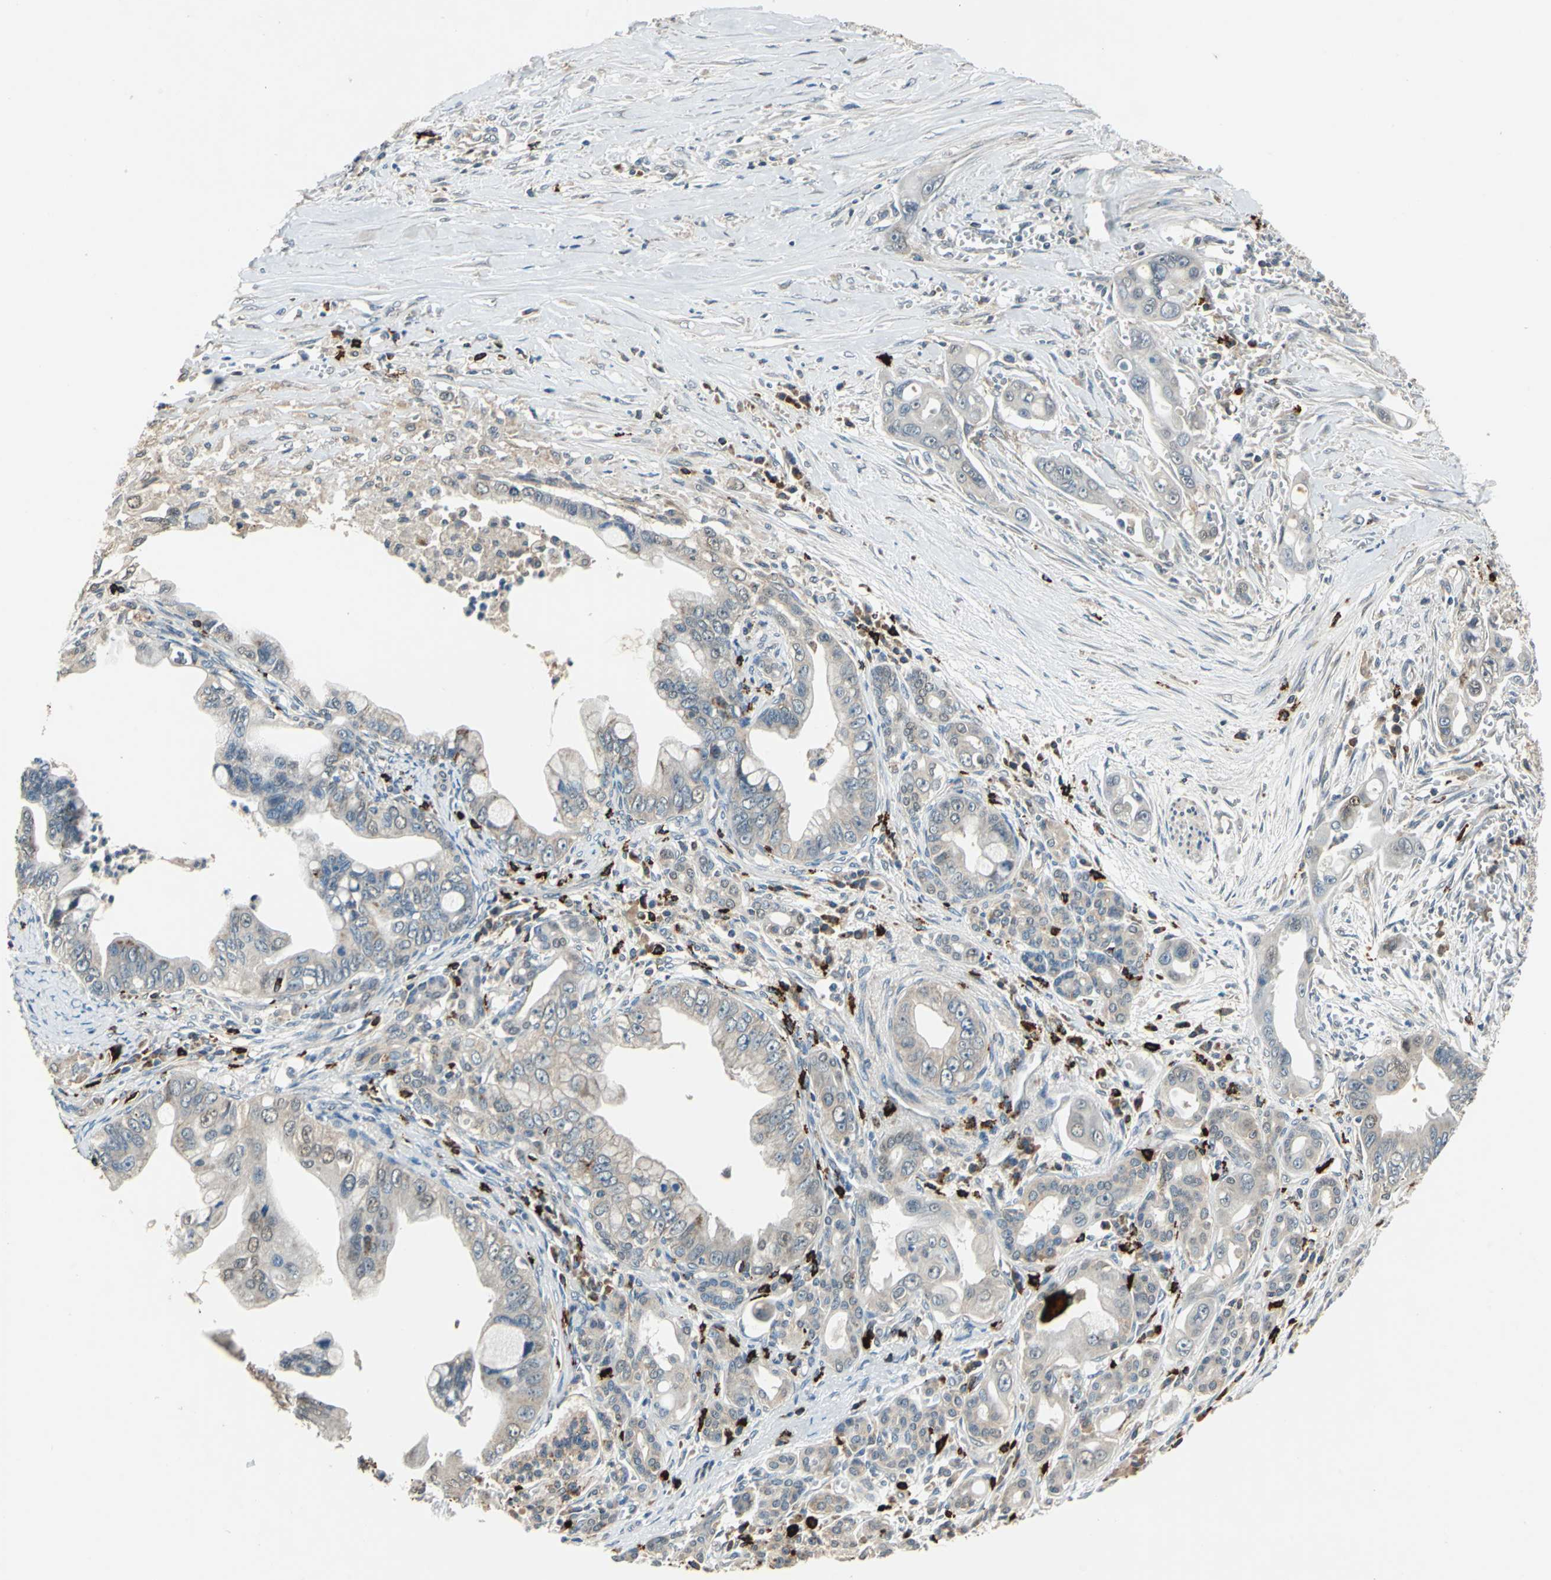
{"staining": {"intensity": "weak", "quantity": "25%-75%", "location": "cytoplasmic/membranous"}, "tissue": "pancreatic cancer", "cell_type": "Tumor cells", "image_type": "cancer", "snomed": [{"axis": "morphology", "description": "Adenocarcinoma, NOS"}, {"axis": "topography", "description": "Pancreas"}], "caption": "Approximately 25%-75% of tumor cells in pancreatic cancer exhibit weak cytoplasmic/membranous protein staining as visualized by brown immunohistochemical staining.", "gene": "SLC19A2", "patient": {"sex": "male", "age": 59}}